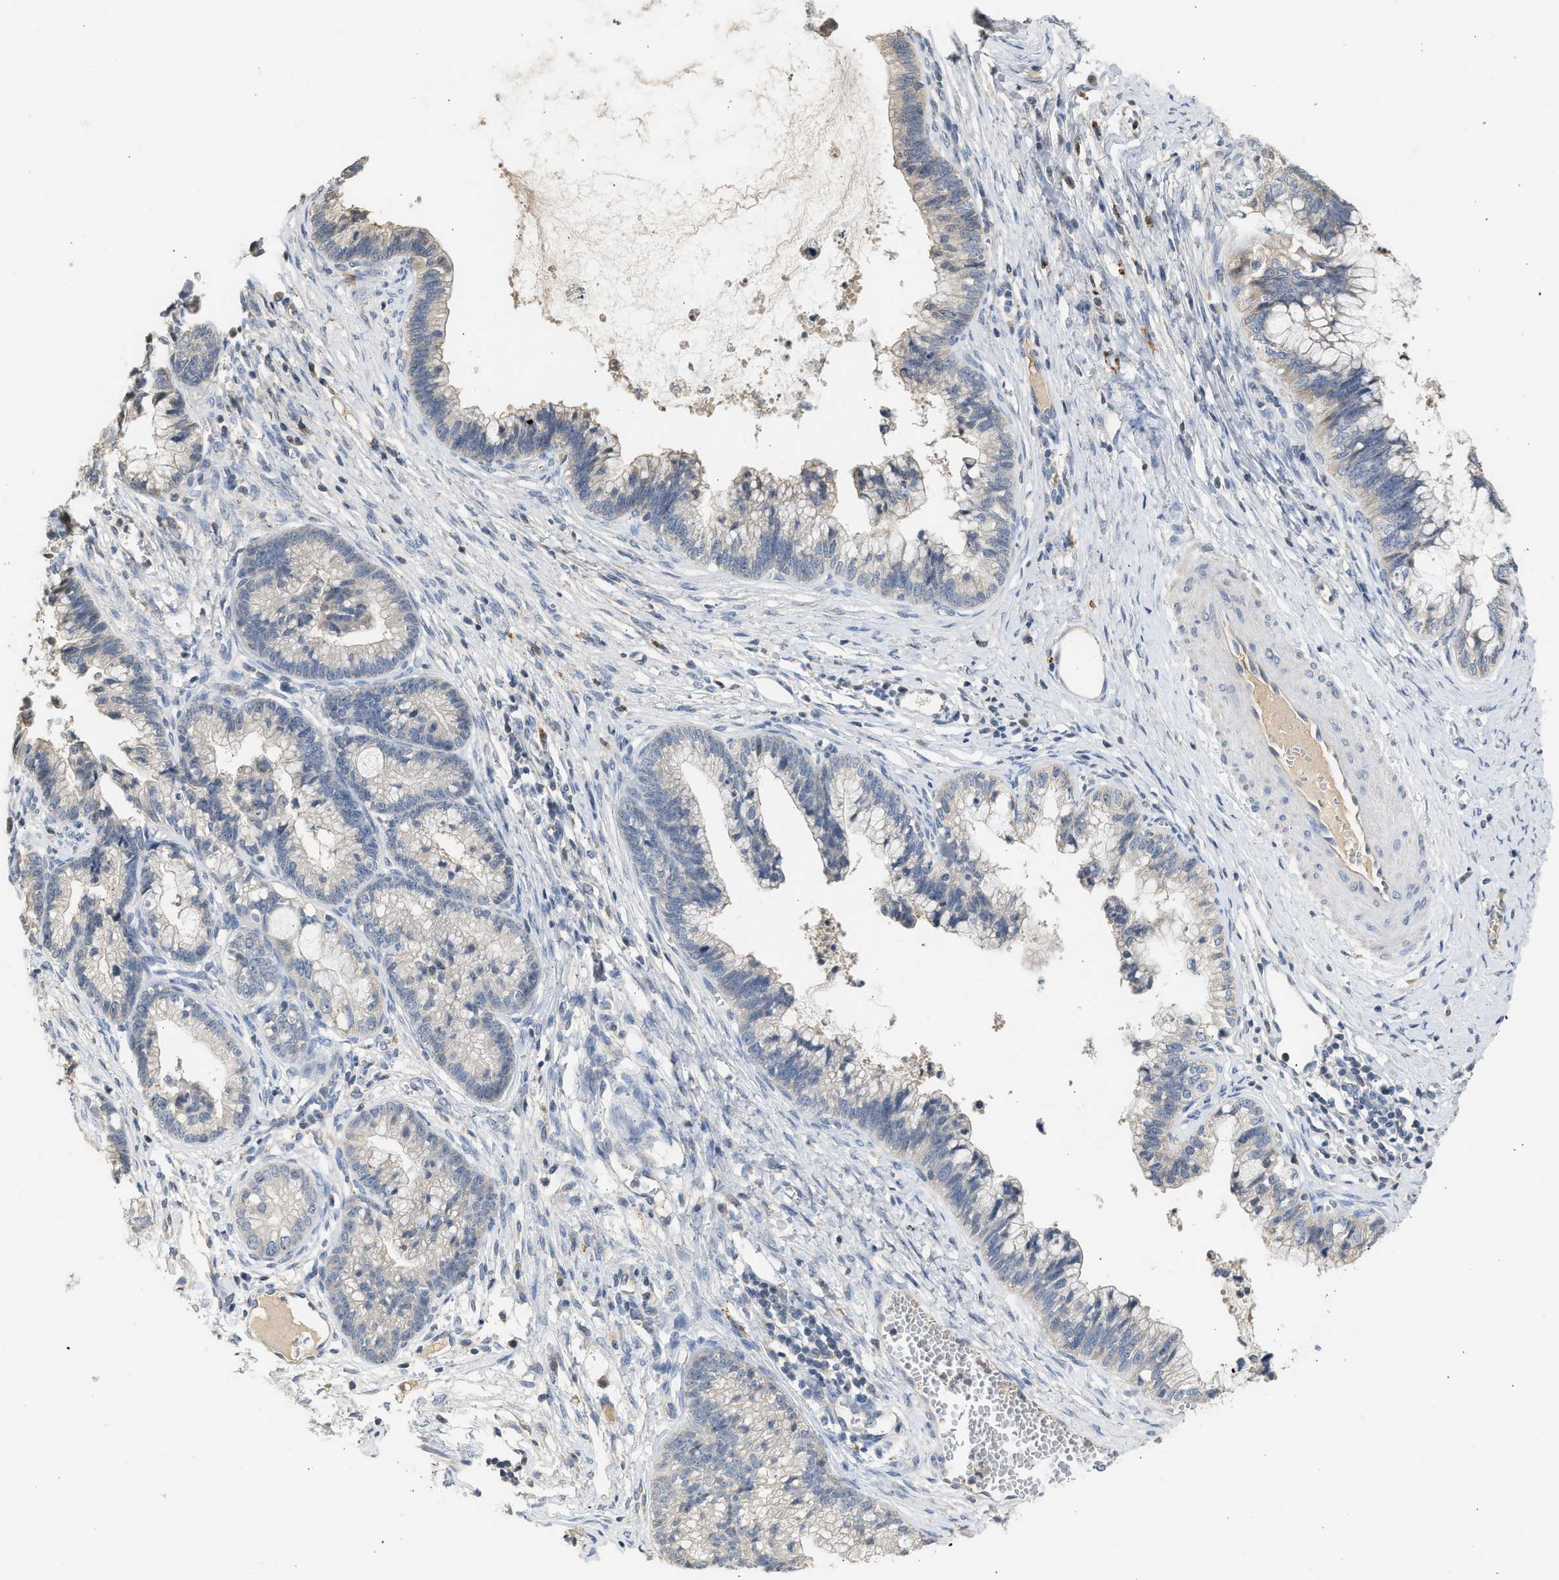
{"staining": {"intensity": "weak", "quantity": "<25%", "location": "cytoplasmic/membranous"}, "tissue": "cervical cancer", "cell_type": "Tumor cells", "image_type": "cancer", "snomed": [{"axis": "morphology", "description": "Adenocarcinoma, NOS"}, {"axis": "topography", "description": "Cervix"}], "caption": "Immunohistochemistry of human adenocarcinoma (cervical) exhibits no expression in tumor cells.", "gene": "SULT2A1", "patient": {"sex": "female", "age": 44}}